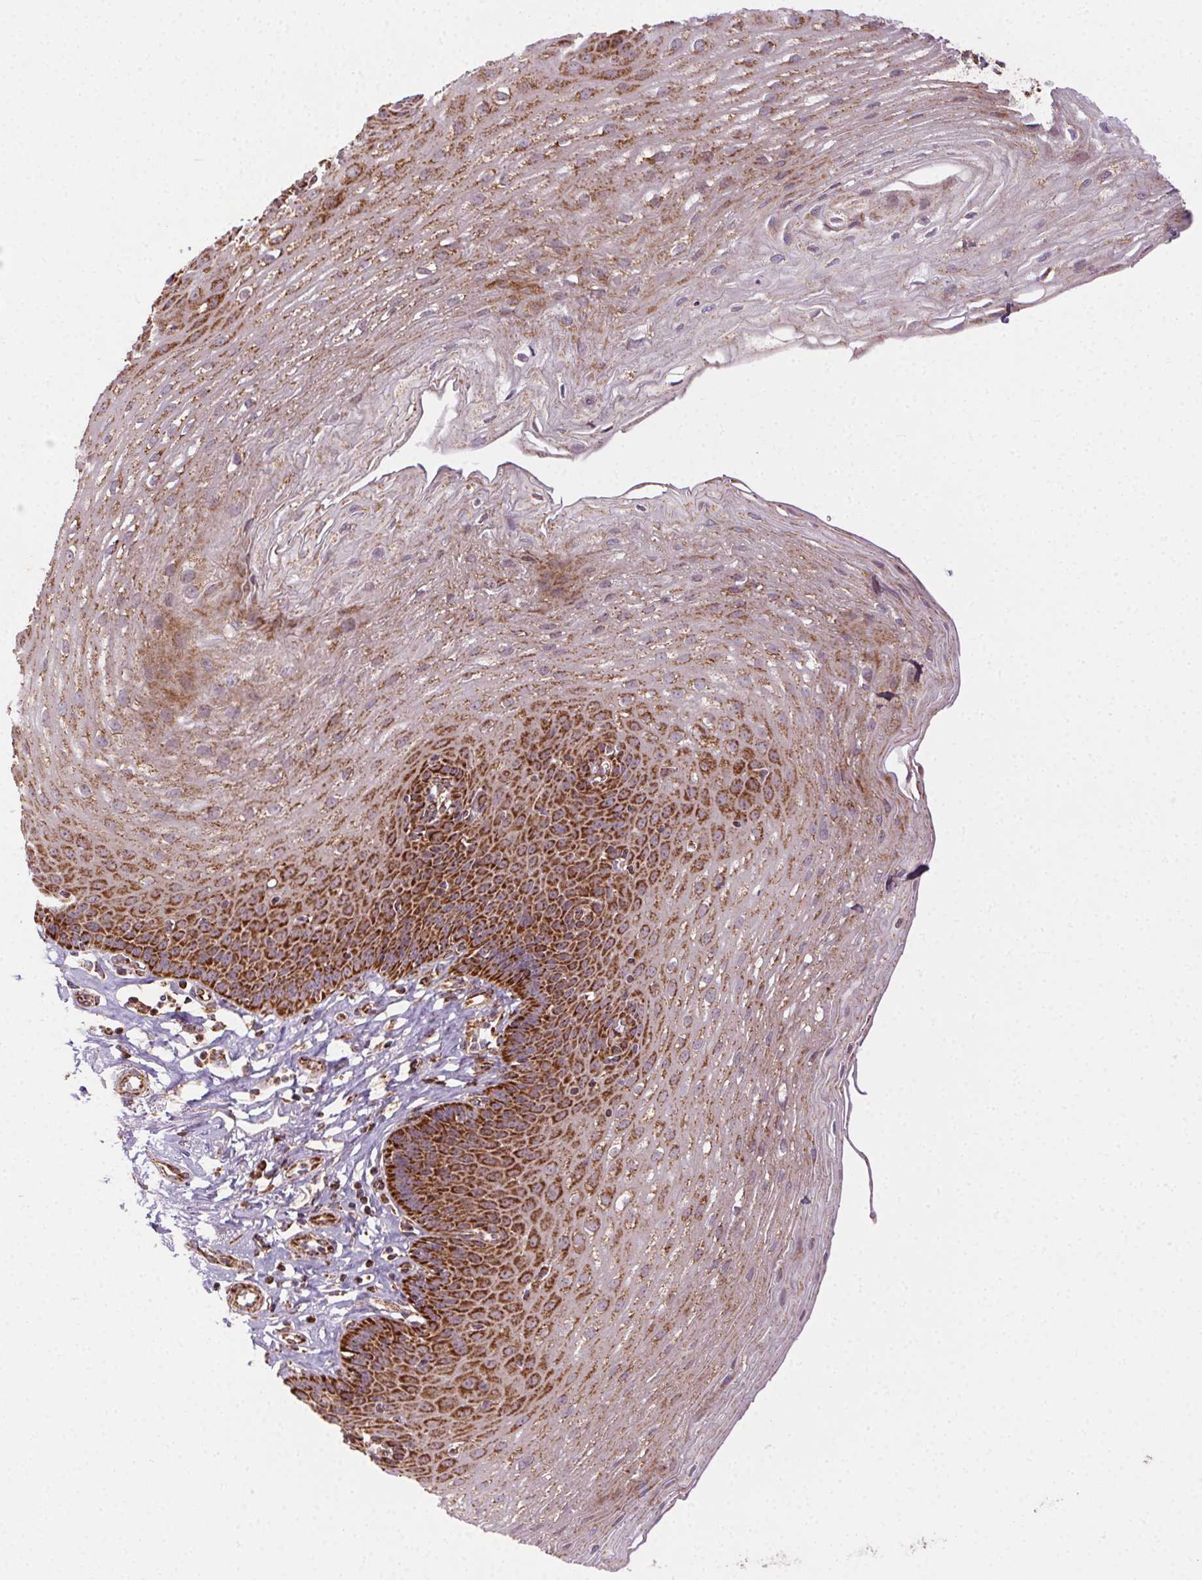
{"staining": {"intensity": "strong", "quantity": ">75%", "location": "cytoplasmic/membranous"}, "tissue": "esophagus", "cell_type": "Squamous epithelial cells", "image_type": "normal", "snomed": [{"axis": "morphology", "description": "Normal tissue, NOS"}, {"axis": "topography", "description": "Esophagus"}], "caption": "An image showing strong cytoplasmic/membranous staining in approximately >75% of squamous epithelial cells in unremarkable esophagus, as visualized by brown immunohistochemical staining.", "gene": "CLPB", "patient": {"sex": "female", "age": 81}}